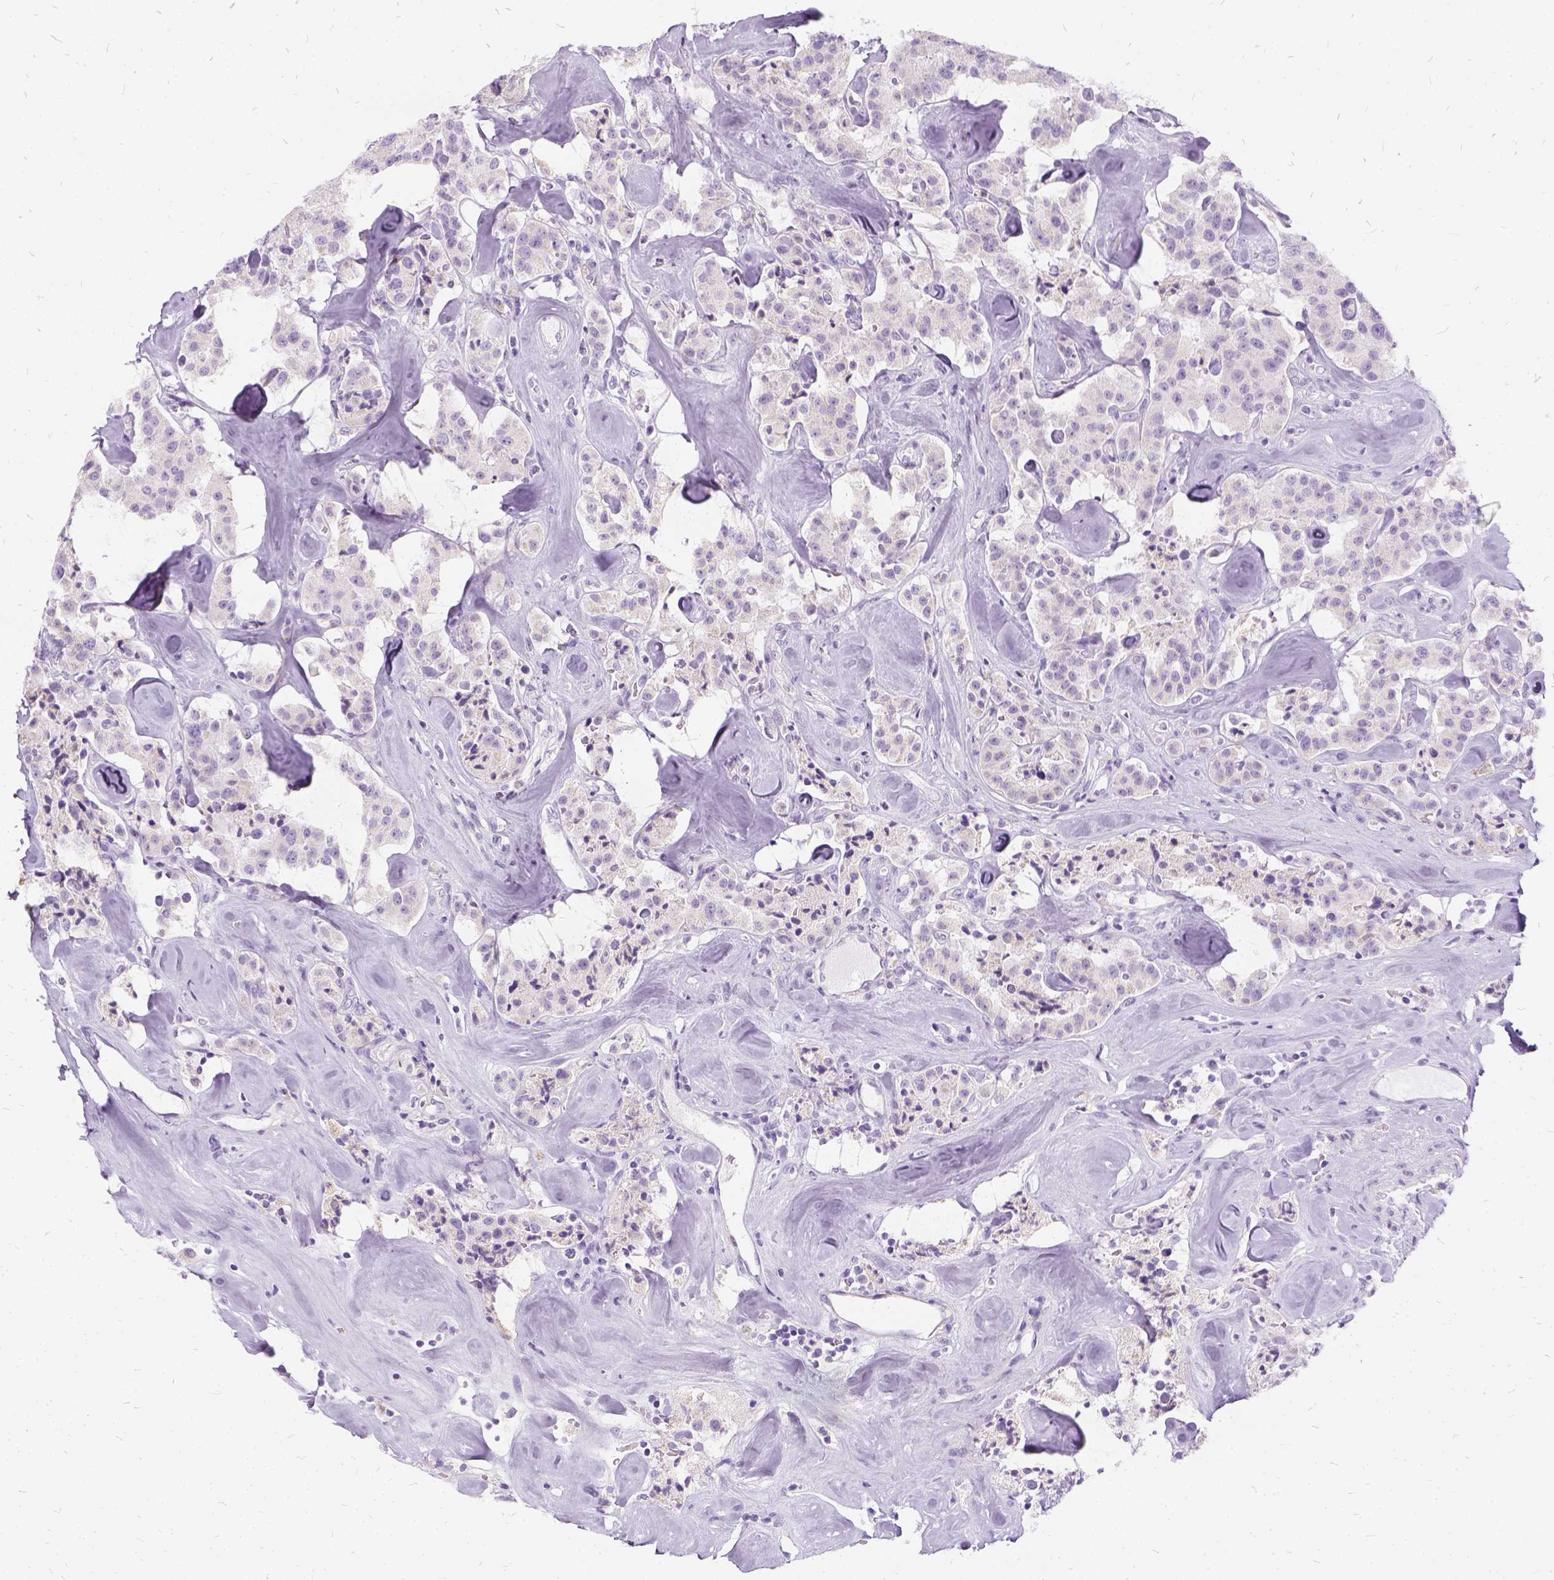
{"staining": {"intensity": "negative", "quantity": "none", "location": "none"}, "tissue": "carcinoid", "cell_type": "Tumor cells", "image_type": "cancer", "snomed": [{"axis": "morphology", "description": "Carcinoid, malignant, NOS"}, {"axis": "topography", "description": "Pancreas"}], "caption": "Human carcinoid (malignant) stained for a protein using immunohistochemistry reveals no staining in tumor cells.", "gene": "FDX1", "patient": {"sex": "male", "age": 41}}